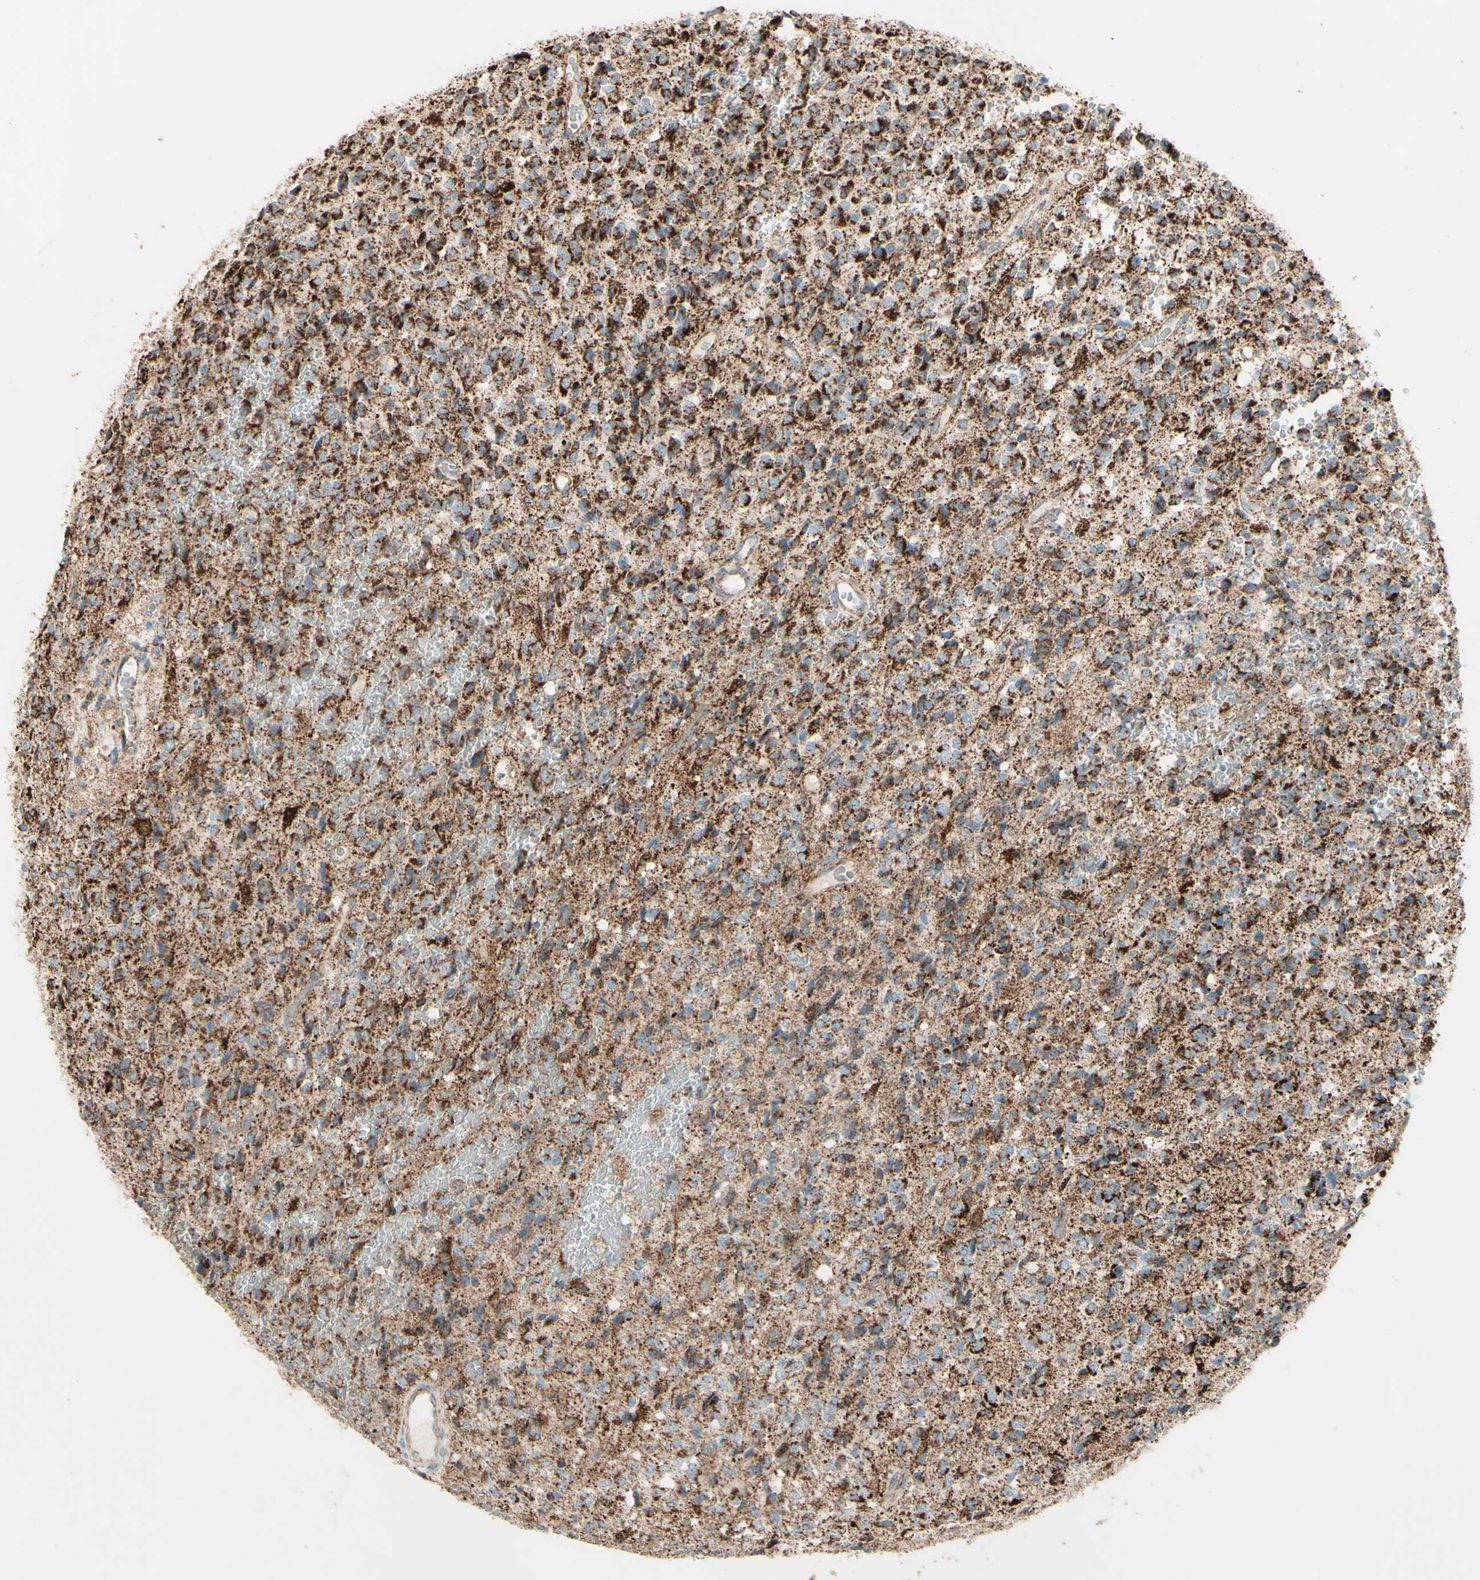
{"staining": {"intensity": "strong", "quantity": ">75%", "location": "cytoplasmic/membranous"}, "tissue": "glioma", "cell_type": "Tumor cells", "image_type": "cancer", "snomed": [{"axis": "morphology", "description": "Glioma, malignant, High grade"}, {"axis": "topography", "description": "pancreas cauda"}], "caption": "Immunohistochemical staining of glioma exhibits high levels of strong cytoplasmic/membranous protein expression in about >75% of tumor cells.", "gene": "RHOT1", "patient": {"sex": "male", "age": 60}}